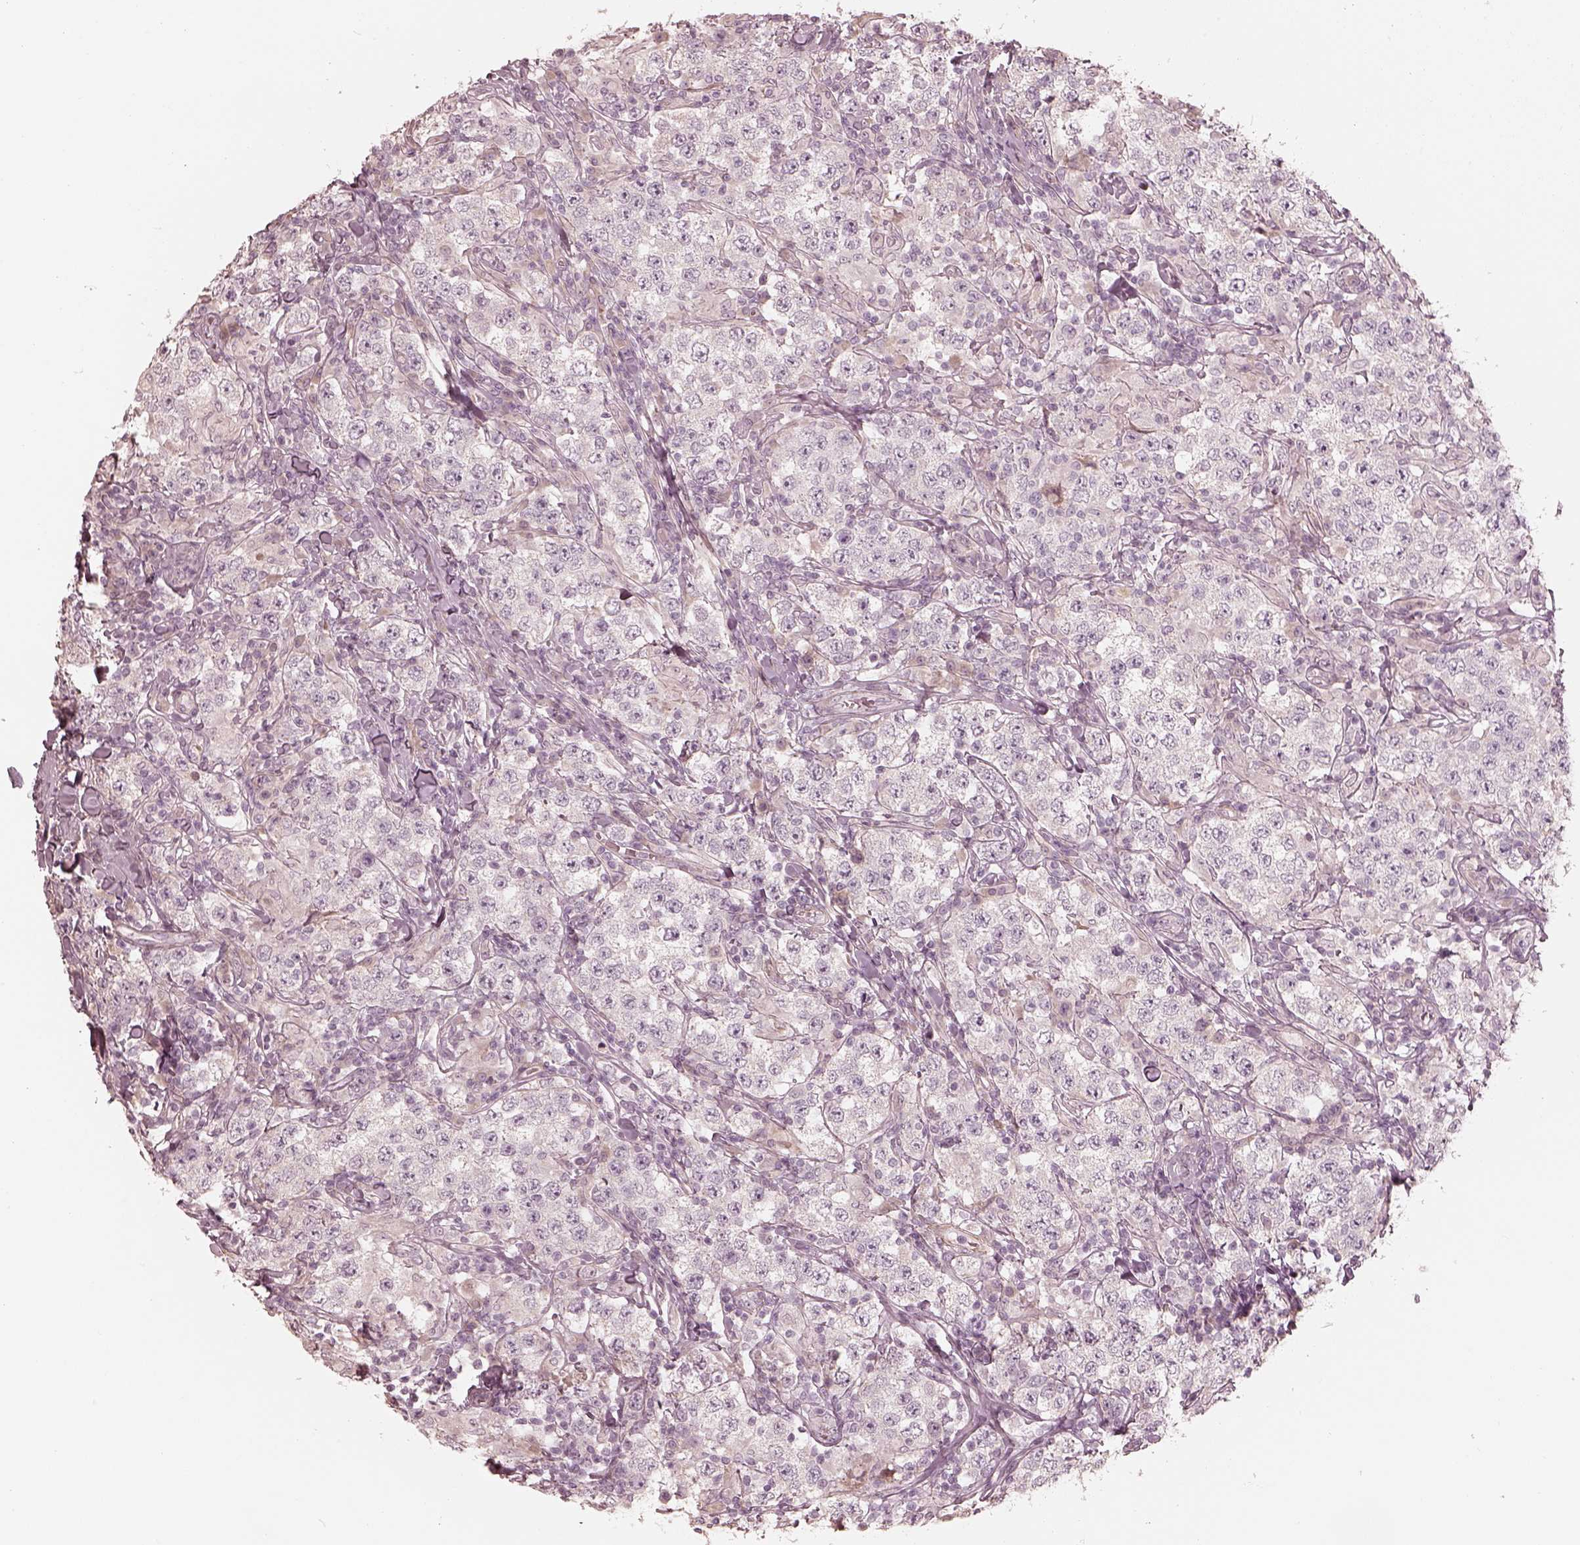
{"staining": {"intensity": "negative", "quantity": "none", "location": "none"}, "tissue": "testis cancer", "cell_type": "Tumor cells", "image_type": "cancer", "snomed": [{"axis": "morphology", "description": "Seminoma, NOS"}, {"axis": "morphology", "description": "Carcinoma, Embryonal, NOS"}, {"axis": "topography", "description": "Testis"}], "caption": "The image displays no staining of tumor cells in testis cancer (seminoma).", "gene": "KCNJ9", "patient": {"sex": "male", "age": 41}}